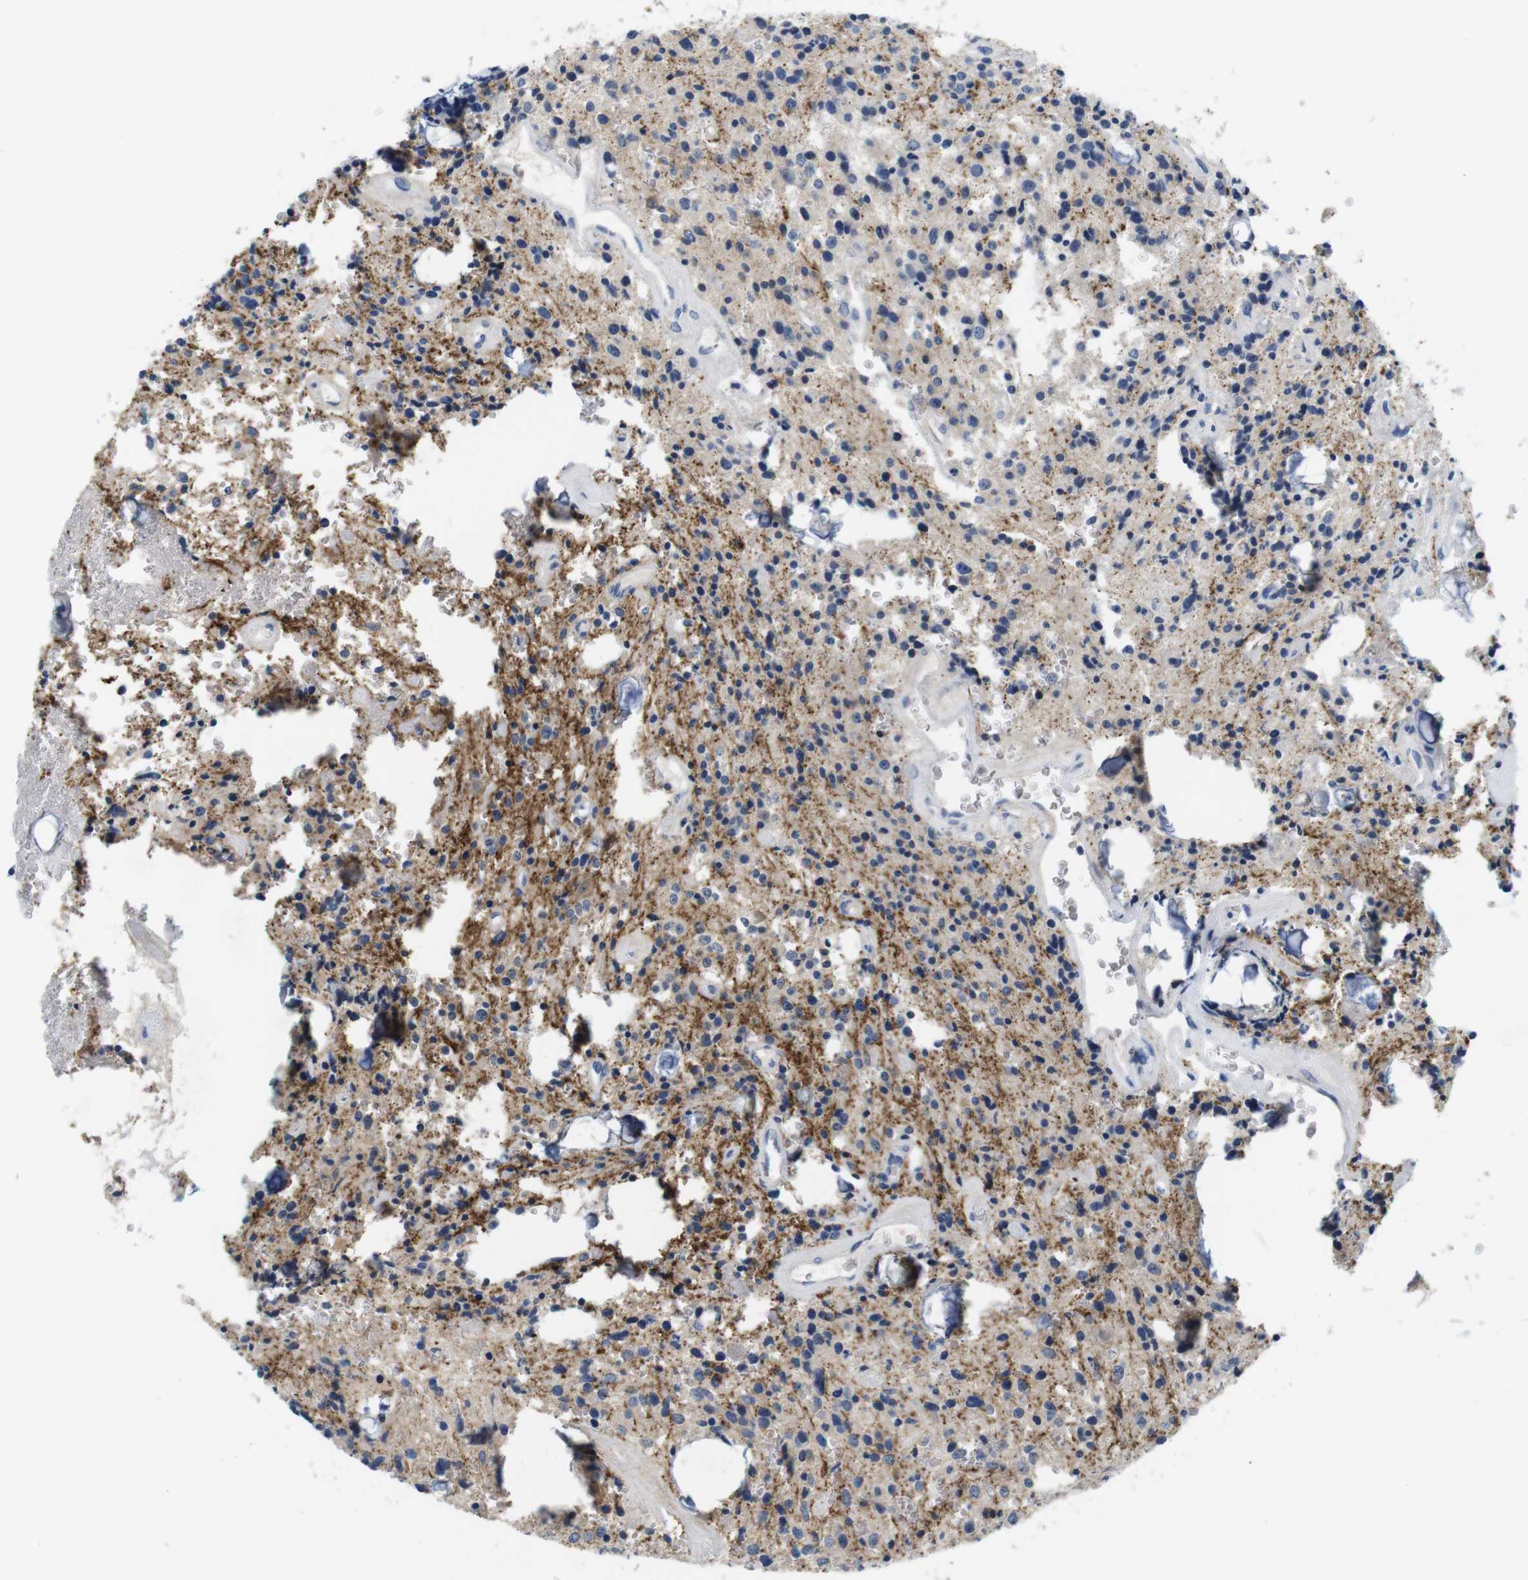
{"staining": {"intensity": "moderate", "quantity": "<25%", "location": "cytoplasmic/membranous"}, "tissue": "glioma", "cell_type": "Tumor cells", "image_type": "cancer", "snomed": [{"axis": "morphology", "description": "Glioma, malignant, Low grade"}, {"axis": "topography", "description": "Brain"}], "caption": "Glioma stained with DAB (3,3'-diaminobenzidine) IHC reveals low levels of moderate cytoplasmic/membranous expression in about <25% of tumor cells.", "gene": "MAP6", "patient": {"sex": "male", "age": 58}}